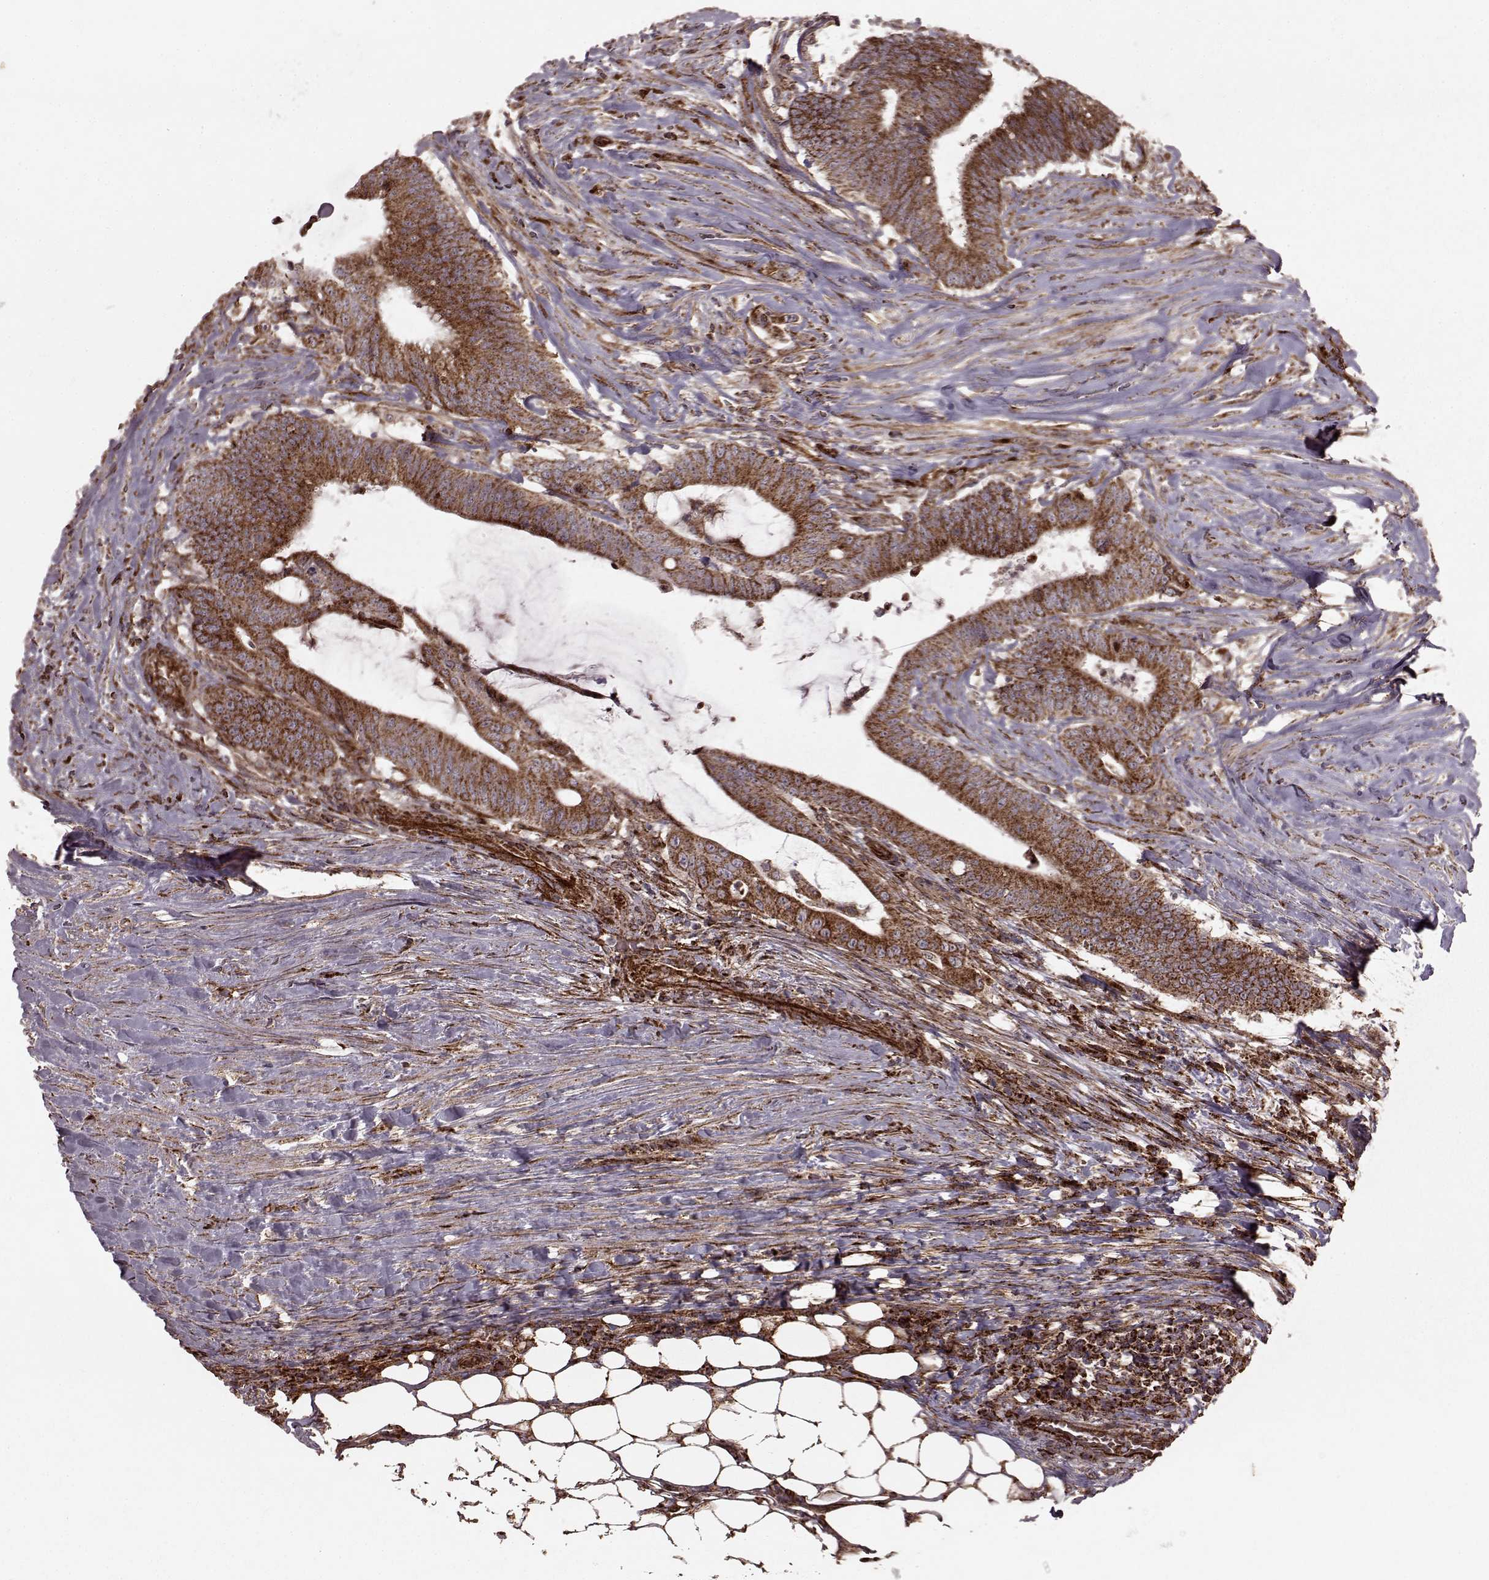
{"staining": {"intensity": "strong", "quantity": "25%-75%", "location": "cytoplasmic/membranous"}, "tissue": "colorectal cancer", "cell_type": "Tumor cells", "image_type": "cancer", "snomed": [{"axis": "morphology", "description": "Adenocarcinoma, NOS"}, {"axis": "topography", "description": "Colon"}], "caption": "A histopathology image of colorectal cancer stained for a protein exhibits strong cytoplasmic/membranous brown staining in tumor cells. The protein is shown in brown color, while the nuclei are stained blue.", "gene": "FXN", "patient": {"sex": "female", "age": 43}}